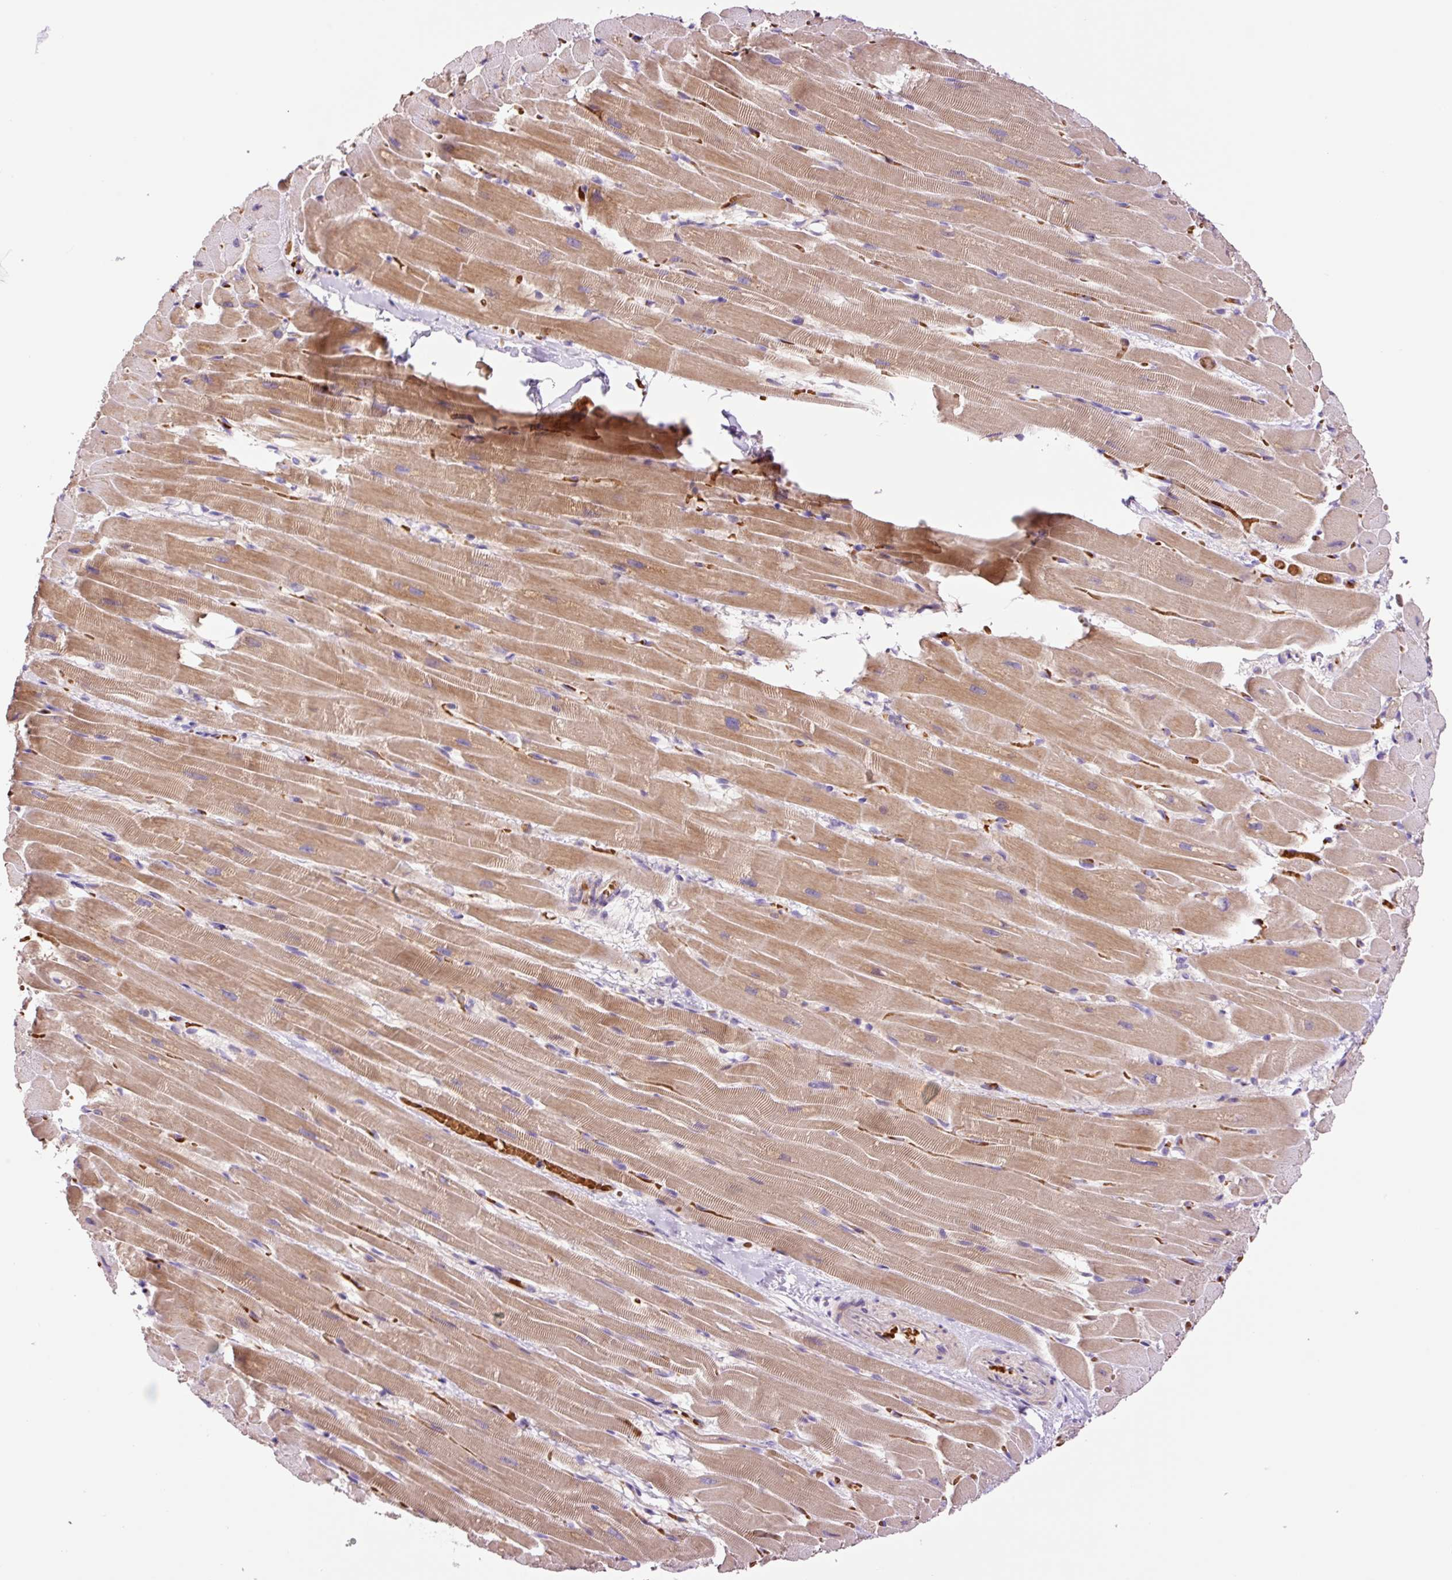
{"staining": {"intensity": "moderate", "quantity": "25%-75%", "location": "cytoplasmic/membranous"}, "tissue": "heart muscle", "cell_type": "Cardiomyocytes", "image_type": "normal", "snomed": [{"axis": "morphology", "description": "Normal tissue, NOS"}, {"axis": "topography", "description": "Heart"}], "caption": "Heart muscle stained with IHC reveals moderate cytoplasmic/membranous positivity in about 25%-75% of cardiomyocytes.", "gene": "TMEM235", "patient": {"sex": "male", "age": 37}}